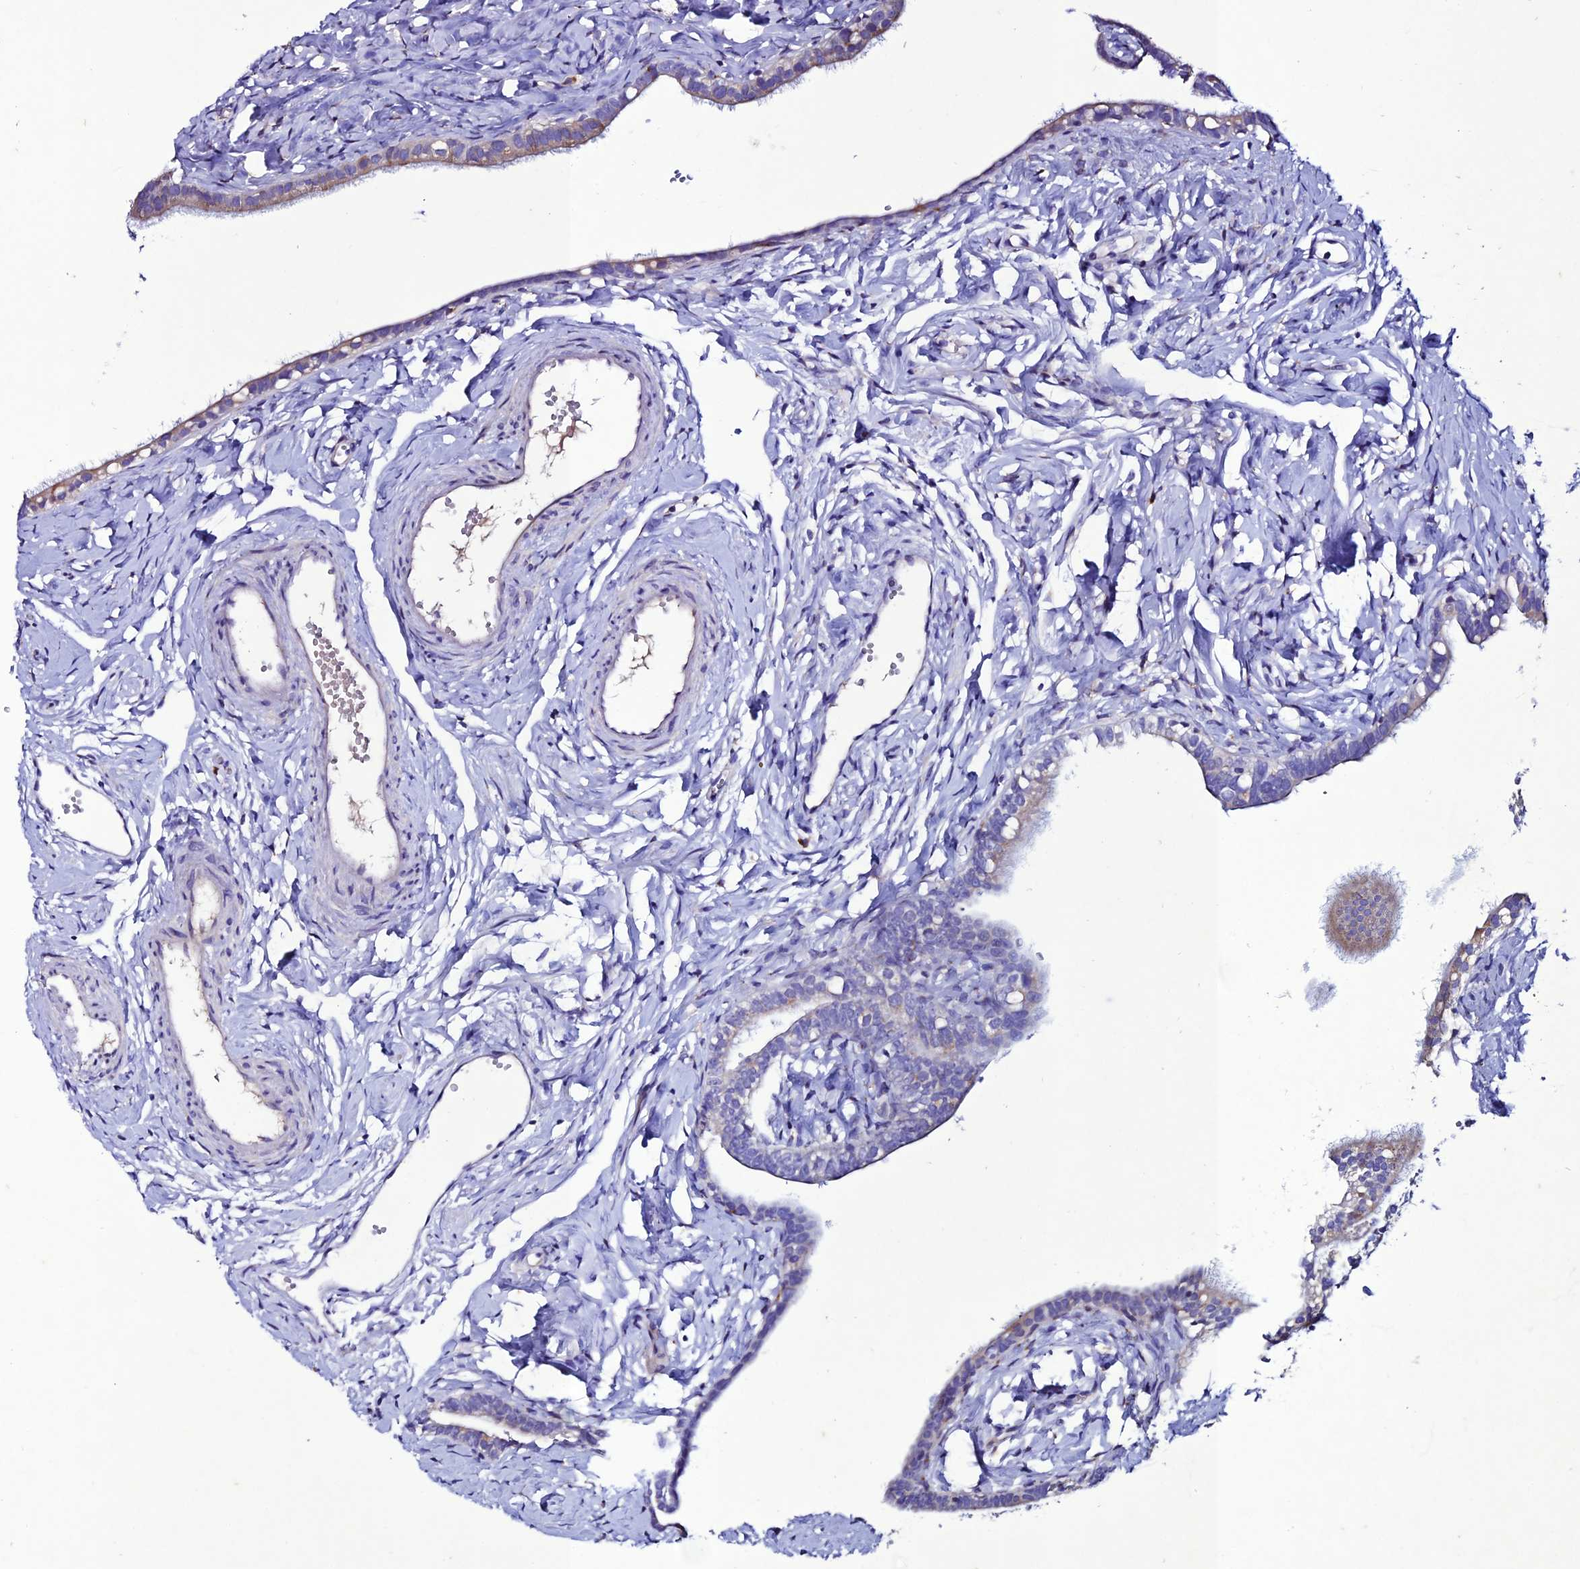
{"staining": {"intensity": "strong", "quantity": "25%-75%", "location": "cytoplasmic/membranous"}, "tissue": "fallopian tube", "cell_type": "Glandular cells", "image_type": "normal", "snomed": [{"axis": "morphology", "description": "Normal tissue, NOS"}, {"axis": "topography", "description": "Fallopian tube"}], "caption": "Immunohistochemical staining of normal human fallopian tube displays strong cytoplasmic/membranous protein staining in approximately 25%-75% of glandular cells.", "gene": "OR51Q1", "patient": {"sex": "female", "age": 66}}